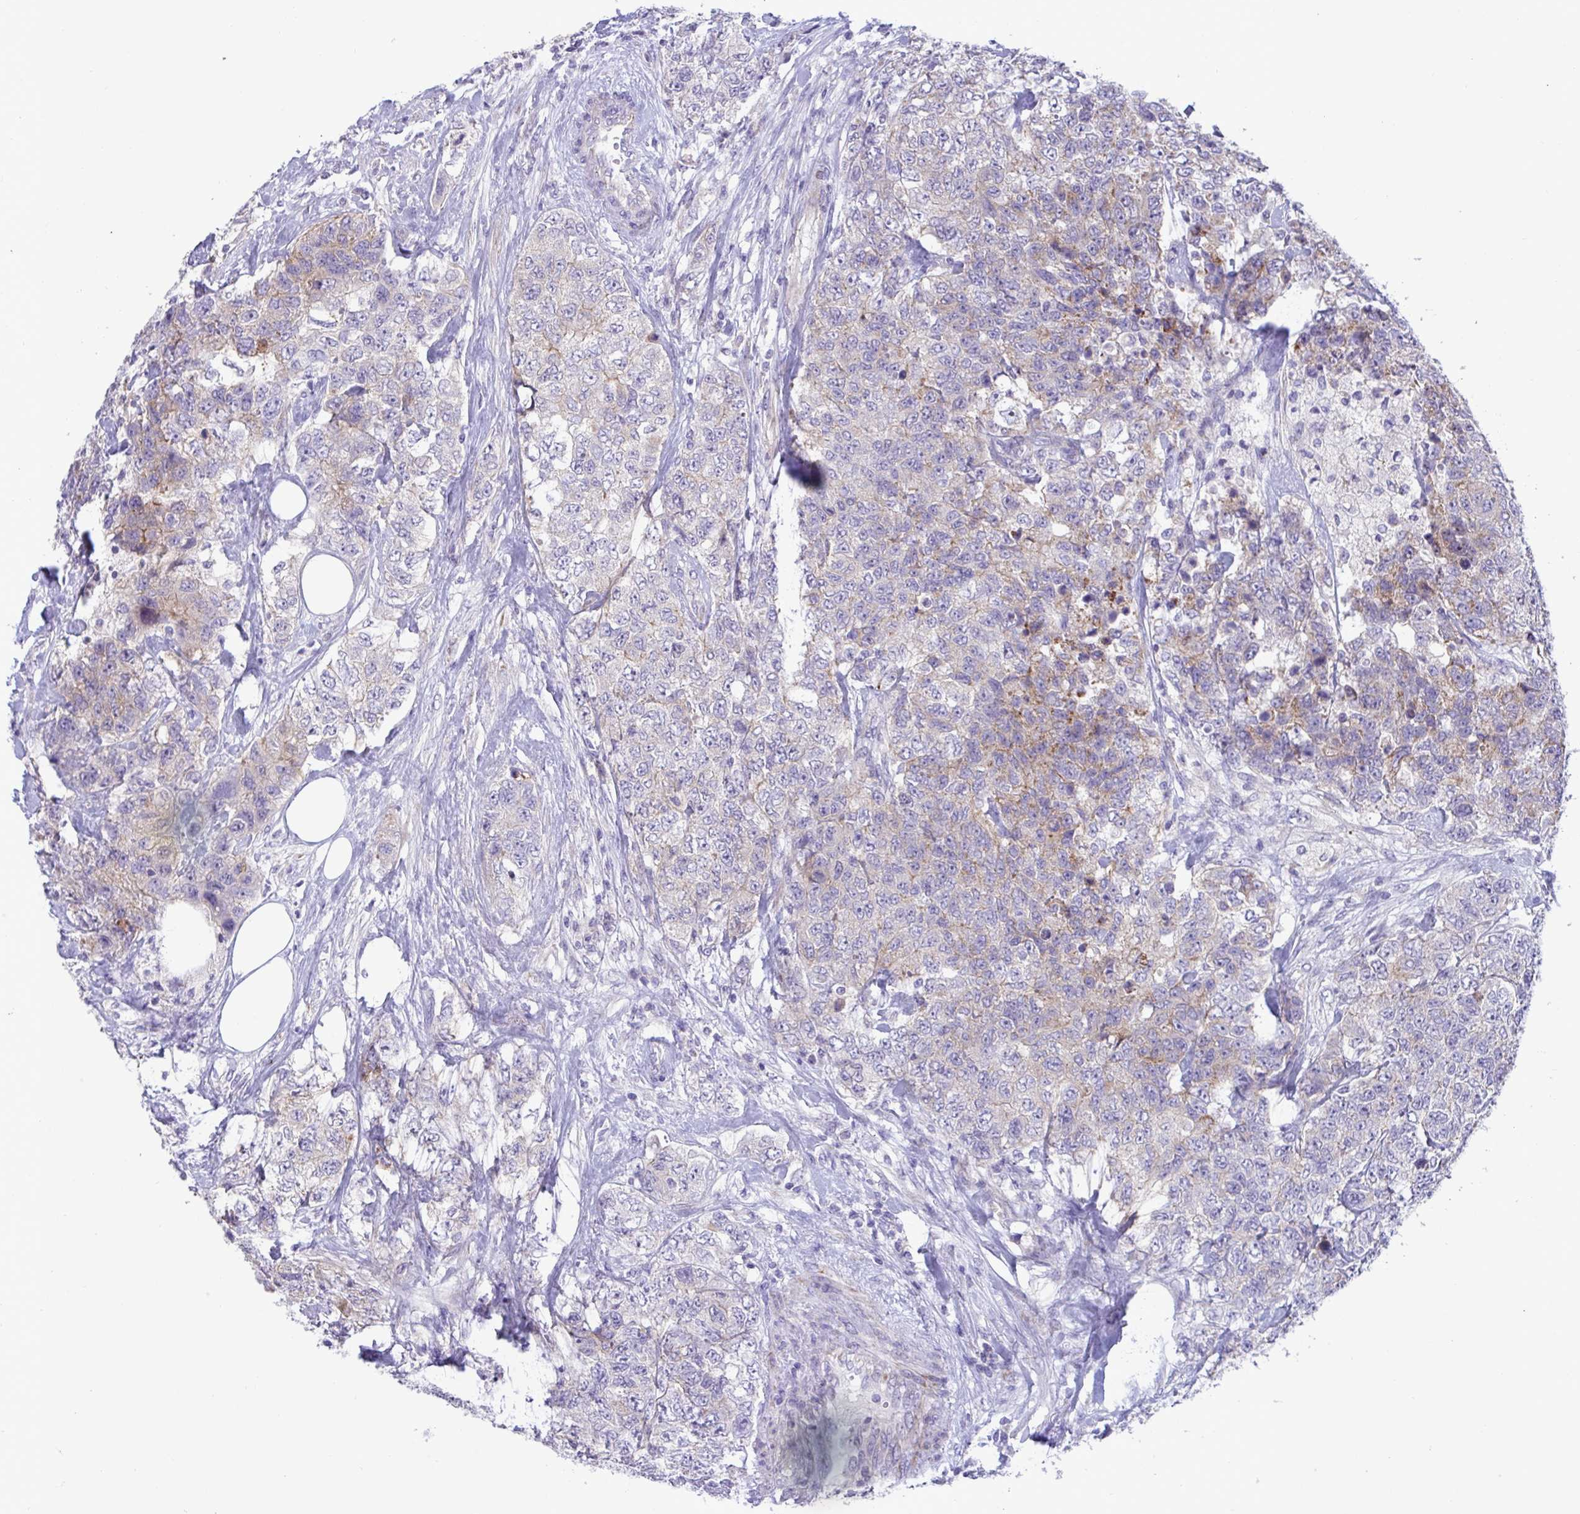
{"staining": {"intensity": "weak", "quantity": "<25%", "location": "cytoplasmic/membranous"}, "tissue": "urothelial cancer", "cell_type": "Tumor cells", "image_type": "cancer", "snomed": [{"axis": "morphology", "description": "Urothelial carcinoma, High grade"}, {"axis": "topography", "description": "Urinary bladder"}], "caption": "Immunohistochemistry (IHC) histopathology image of urothelial cancer stained for a protein (brown), which displays no staining in tumor cells. Nuclei are stained in blue.", "gene": "DTX3", "patient": {"sex": "female", "age": 78}}